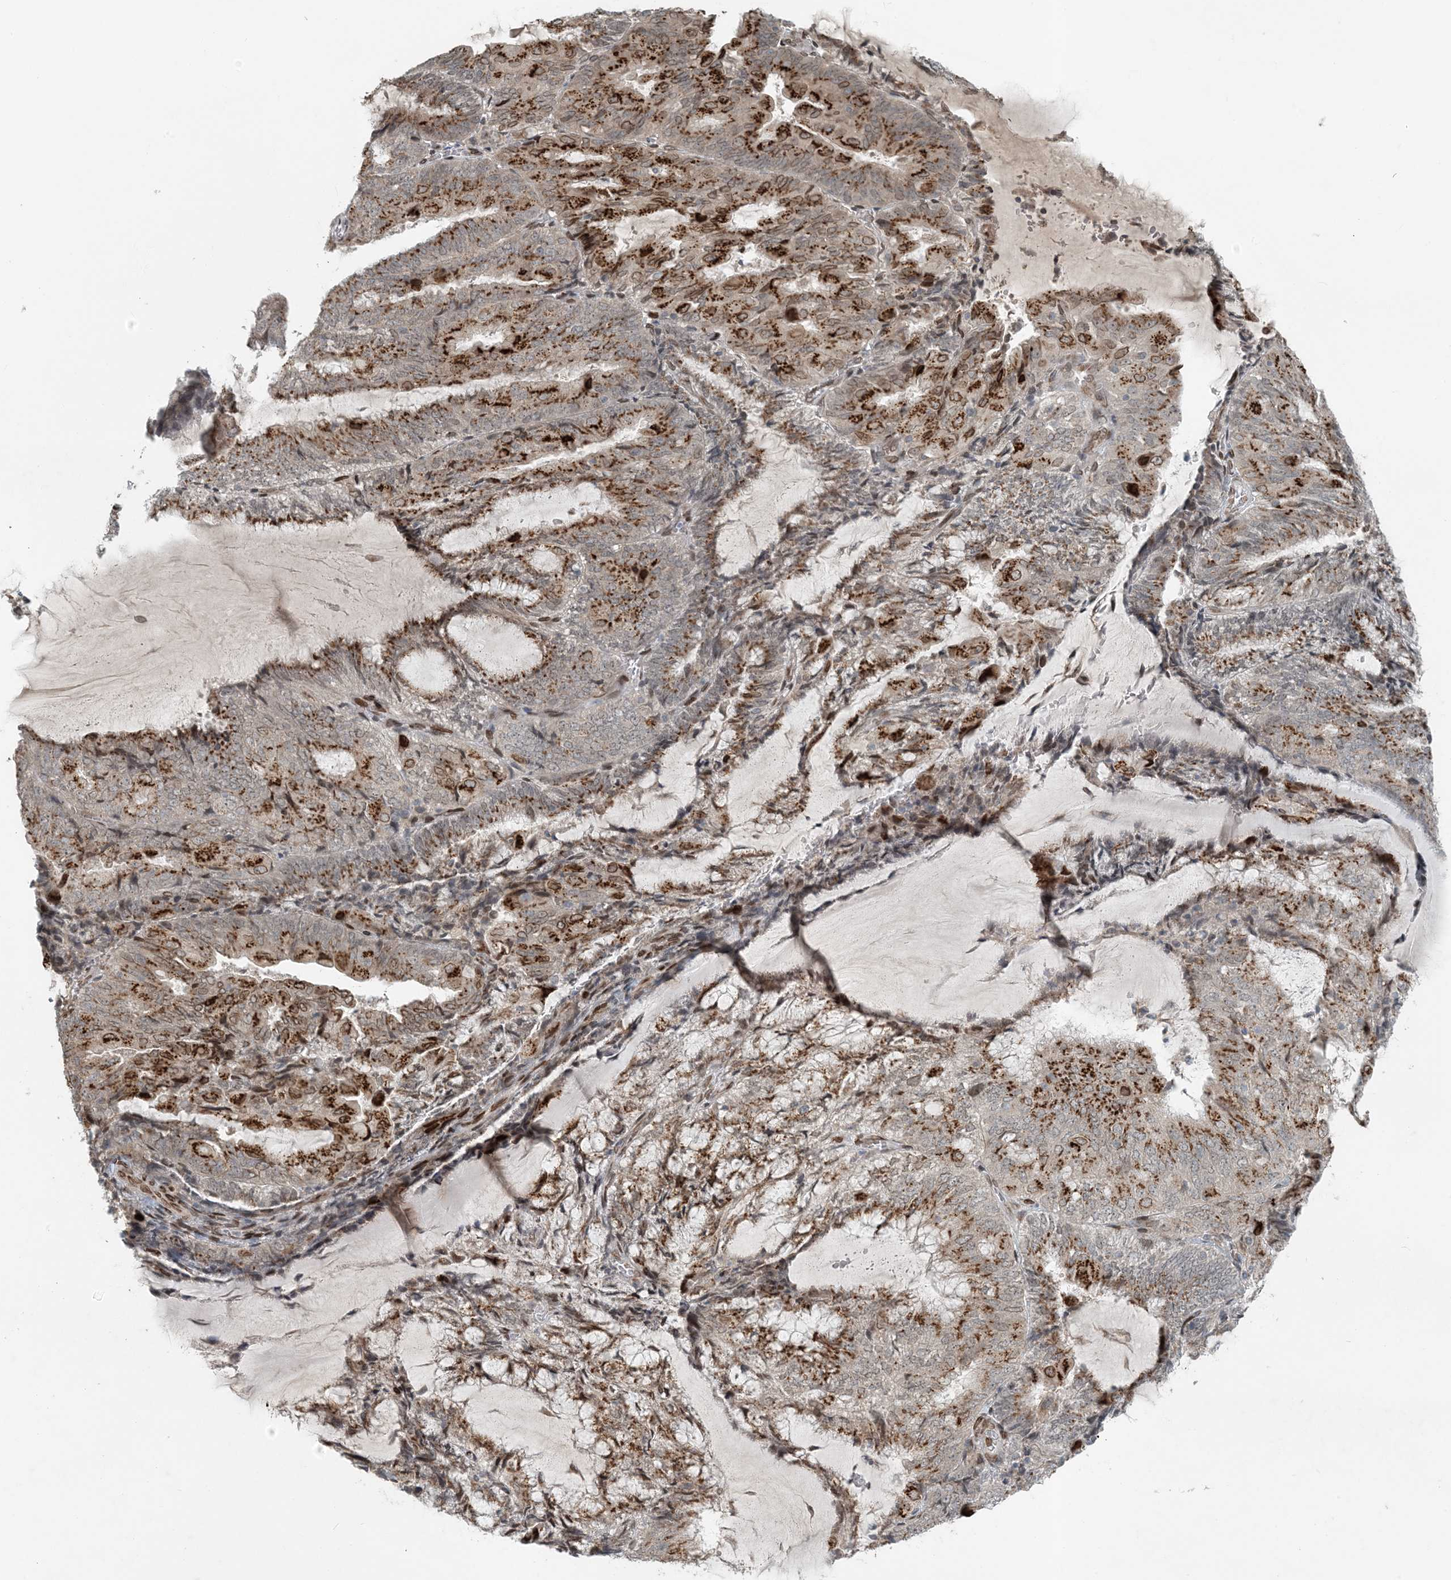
{"staining": {"intensity": "strong", "quantity": "25%-75%", "location": "cytoplasmic/membranous"}, "tissue": "endometrial cancer", "cell_type": "Tumor cells", "image_type": "cancer", "snomed": [{"axis": "morphology", "description": "Adenocarcinoma, NOS"}, {"axis": "topography", "description": "Endometrium"}], "caption": "Protein staining of endometrial cancer tissue demonstrates strong cytoplasmic/membranous staining in approximately 25%-75% of tumor cells.", "gene": "SLC35A2", "patient": {"sex": "female", "age": 81}}